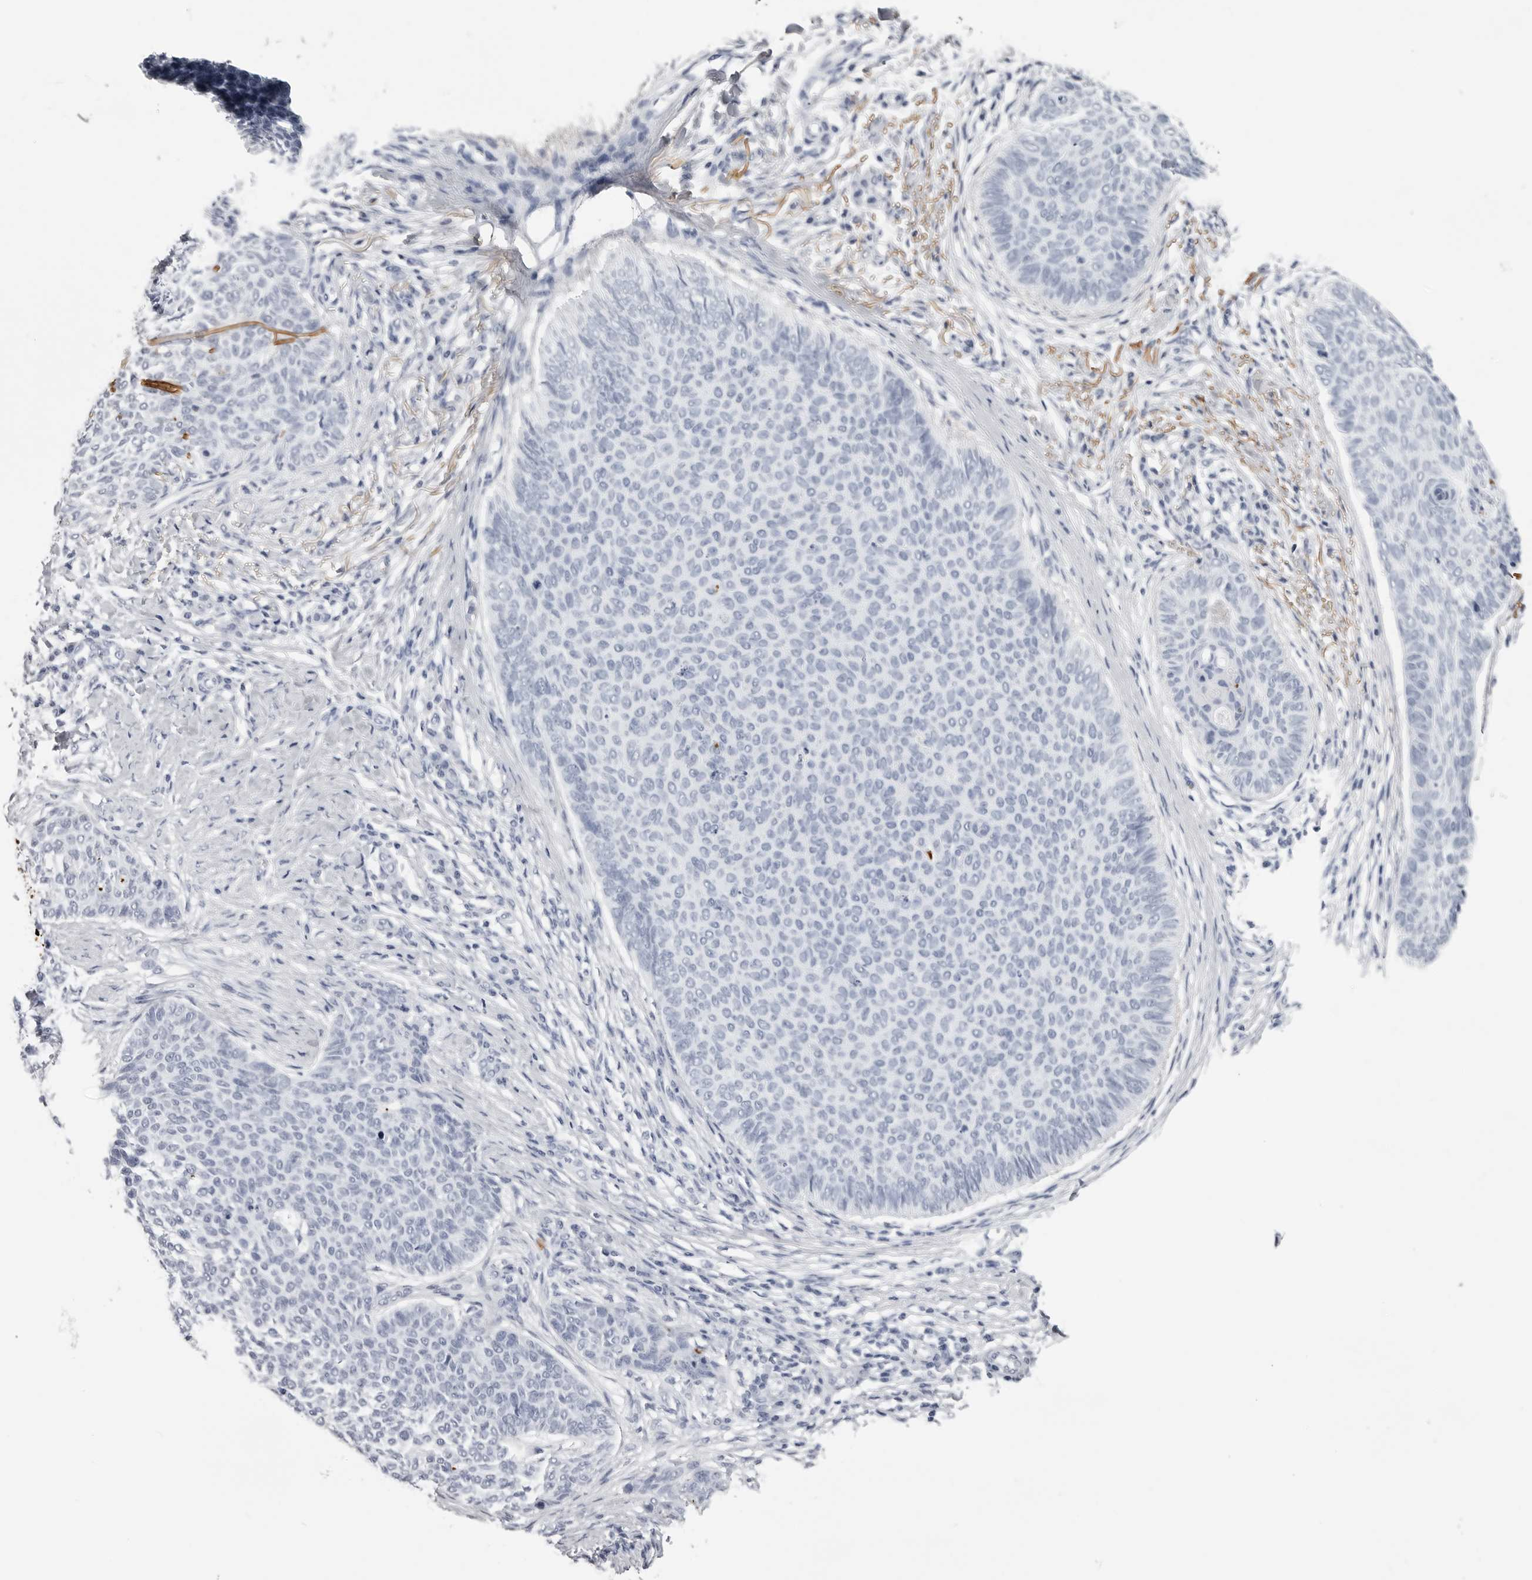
{"staining": {"intensity": "negative", "quantity": "none", "location": "none"}, "tissue": "skin cancer", "cell_type": "Tumor cells", "image_type": "cancer", "snomed": [{"axis": "morphology", "description": "Normal tissue, NOS"}, {"axis": "morphology", "description": "Basal cell carcinoma"}, {"axis": "topography", "description": "Skin"}], "caption": "Photomicrograph shows no significant protein staining in tumor cells of skin cancer (basal cell carcinoma).", "gene": "COL26A1", "patient": {"sex": "male", "age": 50}}